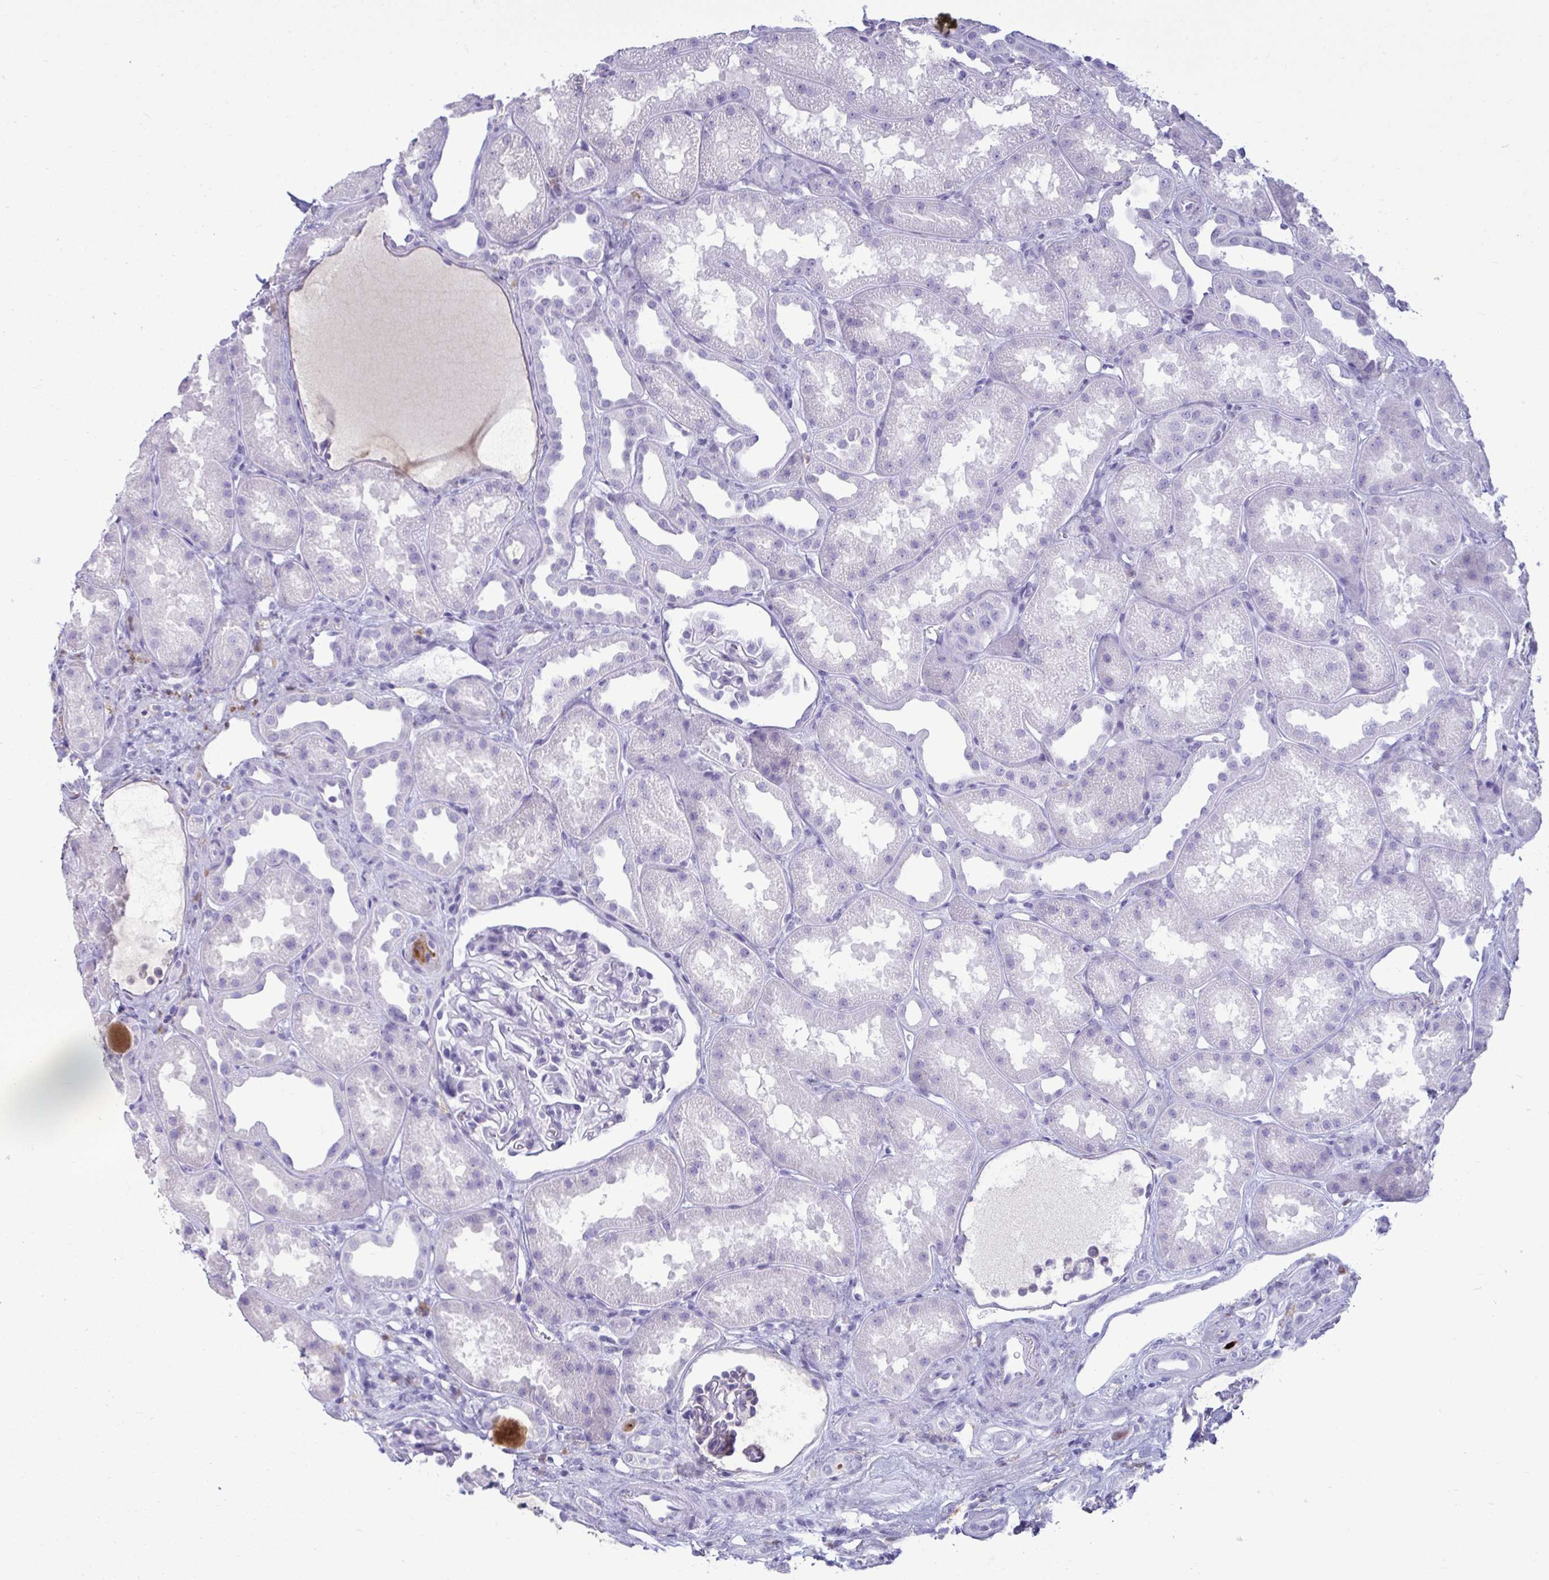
{"staining": {"intensity": "negative", "quantity": "none", "location": "none"}, "tissue": "kidney", "cell_type": "Cells in glomeruli", "image_type": "normal", "snomed": [{"axis": "morphology", "description": "Normal tissue, NOS"}, {"axis": "topography", "description": "Kidney"}], "caption": "A histopathology image of kidney stained for a protein displays no brown staining in cells in glomeruli.", "gene": "ANKRD60", "patient": {"sex": "male", "age": 61}}